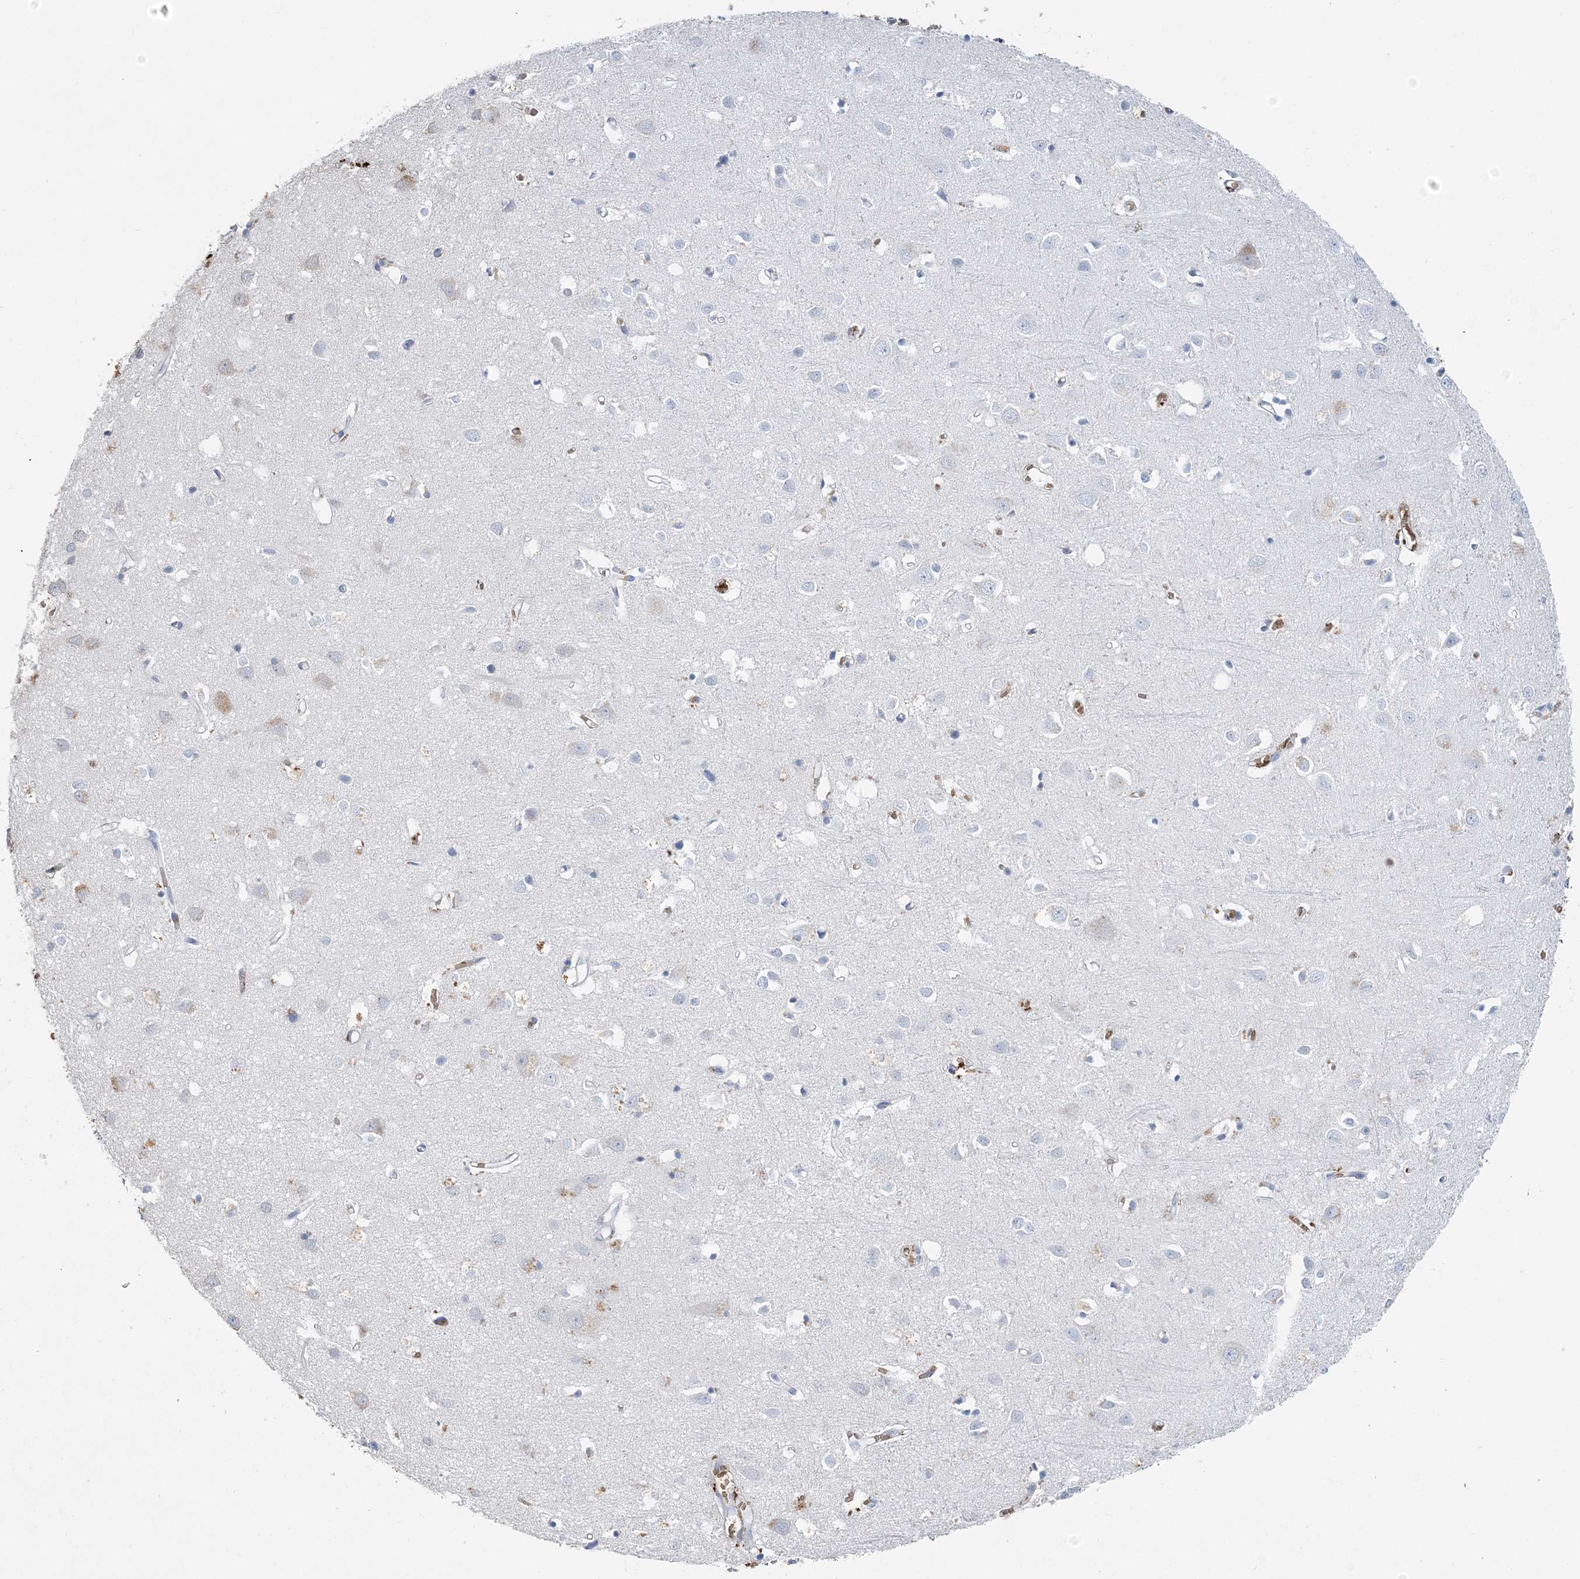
{"staining": {"intensity": "negative", "quantity": "none", "location": "none"}, "tissue": "cerebral cortex", "cell_type": "Endothelial cells", "image_type": "normal", "snomed": [{"axis": "morphology", "description": "Normal tissue, NOS"}, {"axis": "topography", "description": "Cerebral cortex"}], "caption": "High magnification brightfield microscopy of normal cerebral cortex stained with DAB (brown) and counterstained with hematoxylin (blue): endothelial cells show no significant positivity.", "gene": "HBD", "patient": {"sex": "female", "age": 64}}